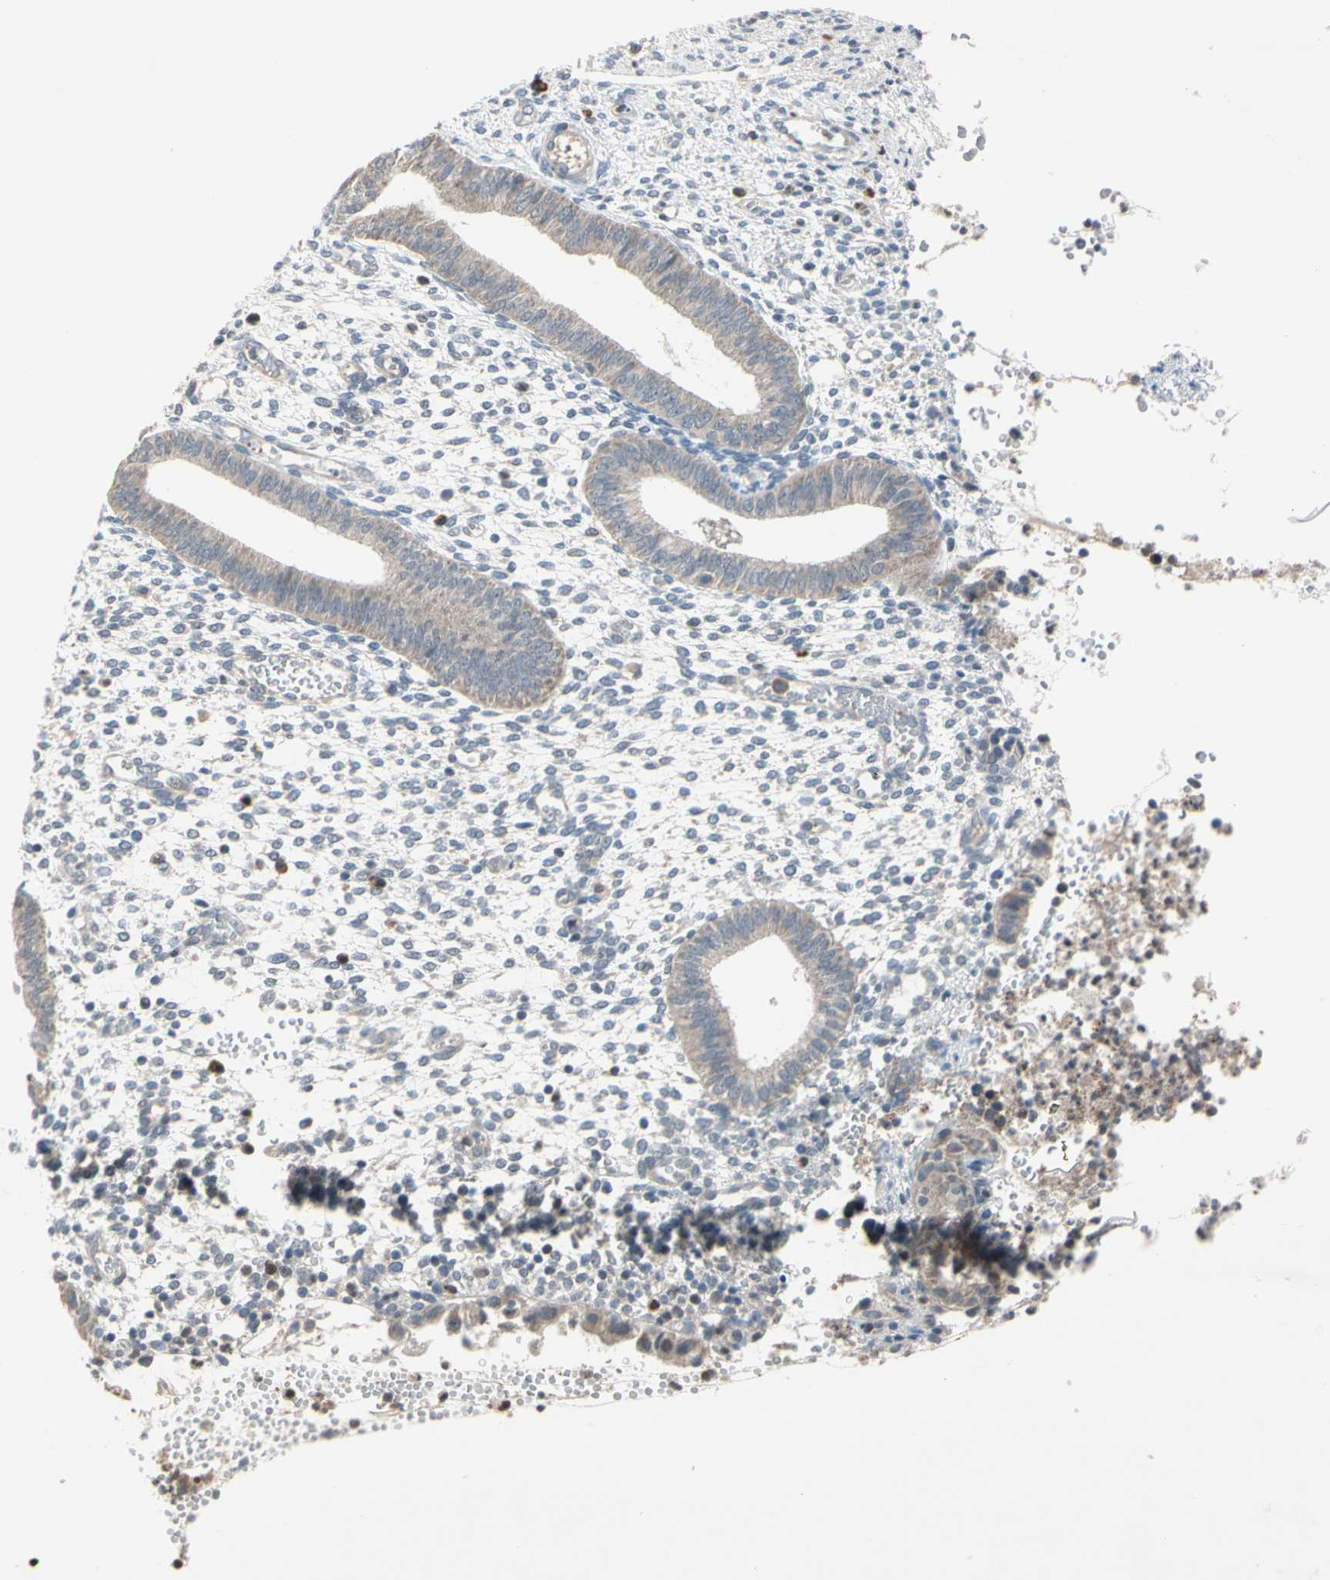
{"staining": {"intensity": "weak", "quantity": "25%-75%", "location": "cytoplasmic/membranous"}, "tissue": "endometrium", "cell_type": "Cells in endometrial stroma", "image_type": "normal", "snomed": [{"axis": "morphology", "description": "Normal tissue, NOS"}, {"axis": "topography", "description": "Endometrium"}], "caption": "The photomicrograph shows a brown stain indicating the presence of a protein in the cytoplasmic/membranous of cells in endometrial stroma in endometrium. The staining was performed using DAB, with brown indicating positive protein expression. Nuclei are stained blue with hematoxylin.", "gene": "MARK1", "patient": {"sex": "female", "age": 35}}